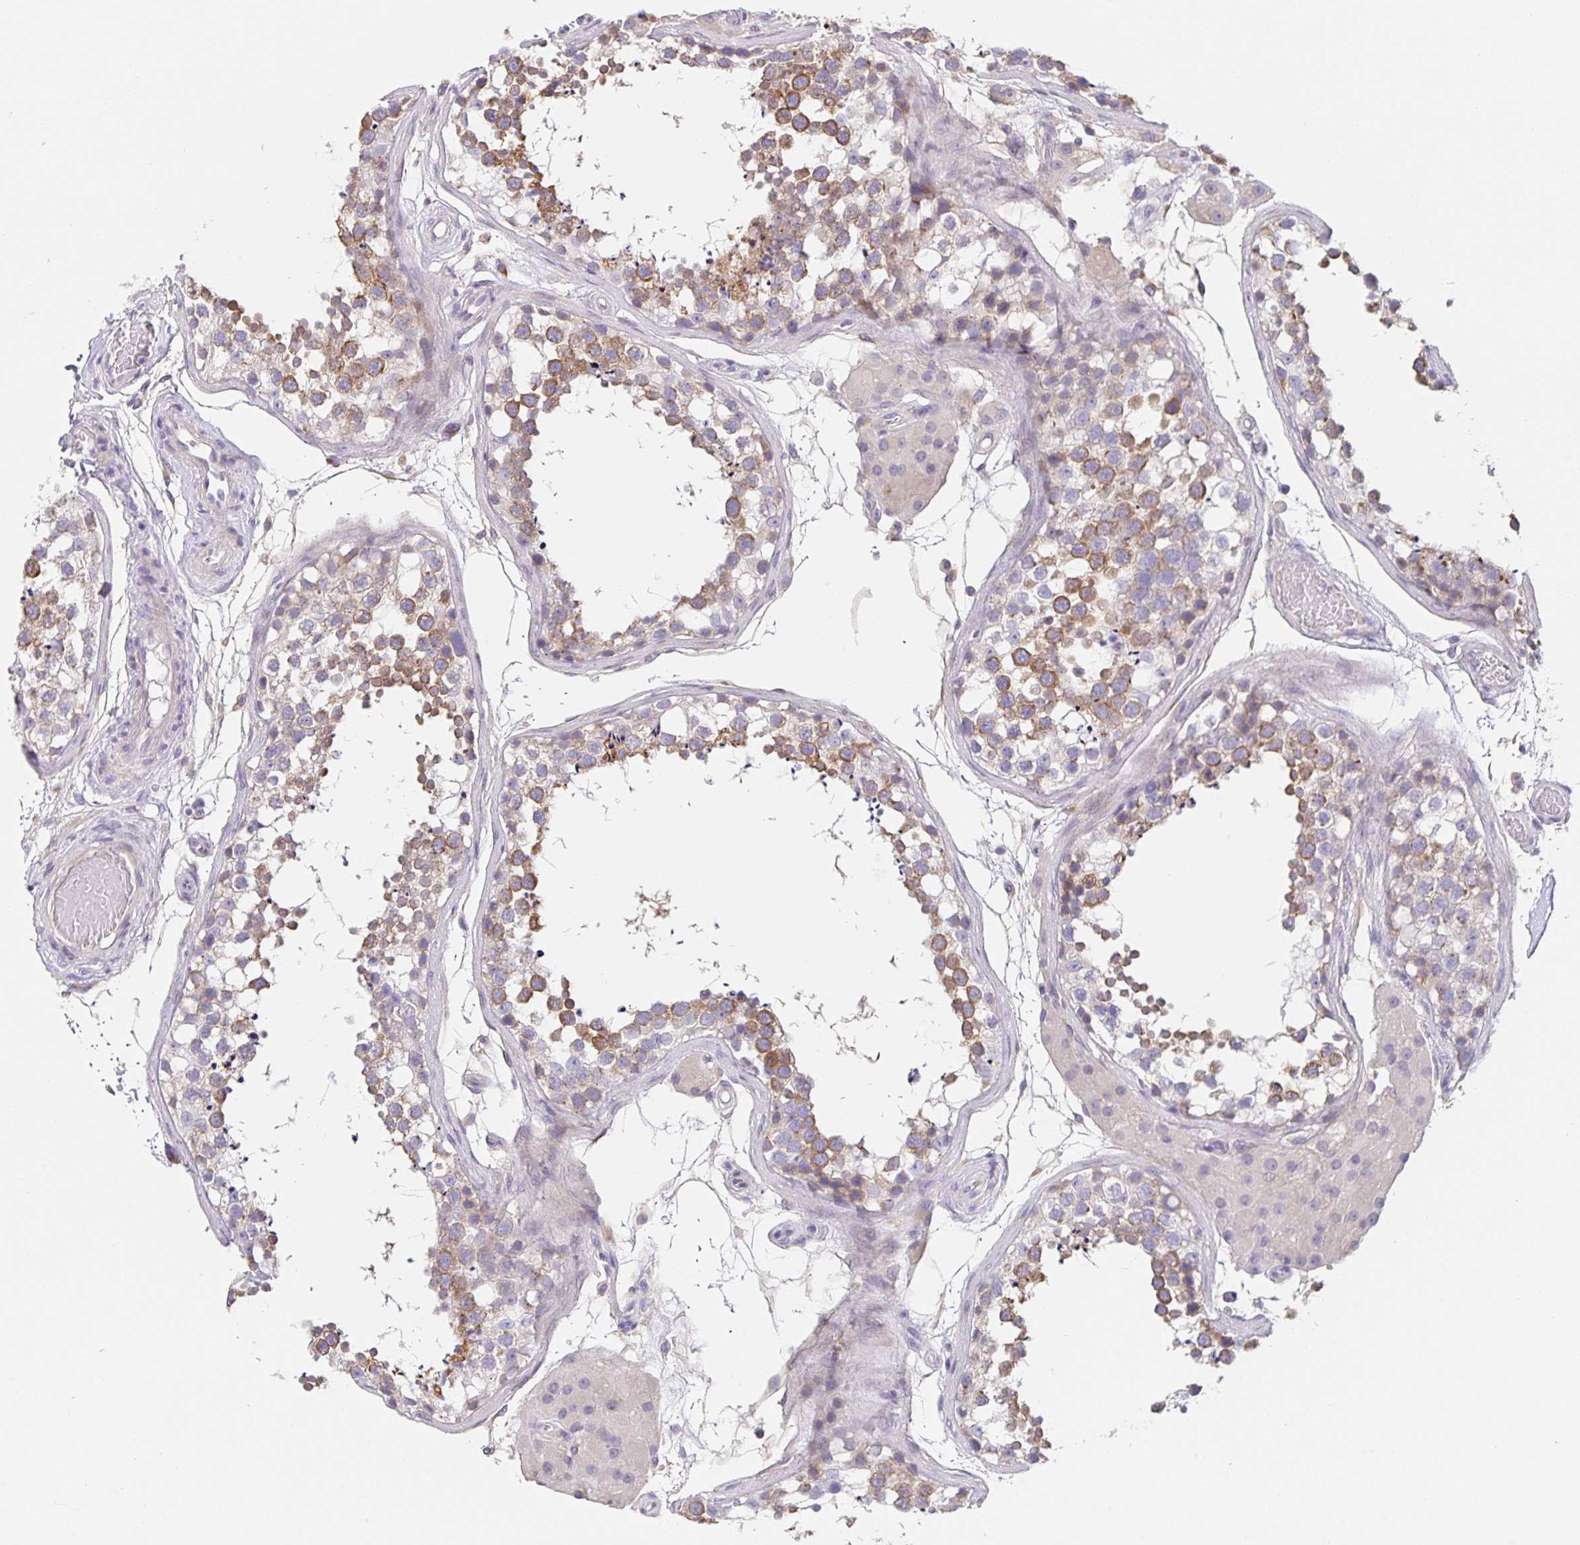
{"staining": {"intensity": "moderate", "quantity": "25%-75%", "location": "cytoplasmic/membranous"}, "tissue": "testis", "cell_type": "Cells in seminiferous ducts", "image_type": "normal", "snomed": [{"axis": "morphology", "description": "Normal tissue, NOS"}, {"axis": "morphology", "description": "Seminoma, NOS"}, {"axis": "topography", "description": "Testis"}], "caption": "Brown immunohistochemical staining in normal testis demonstrates moderate cytoplasmic/membranous expression in approximately 25%-75% of cells in seminiferous ducts.", "gene": "PRR36", "patient": {"sex": "male", "age": 65}}